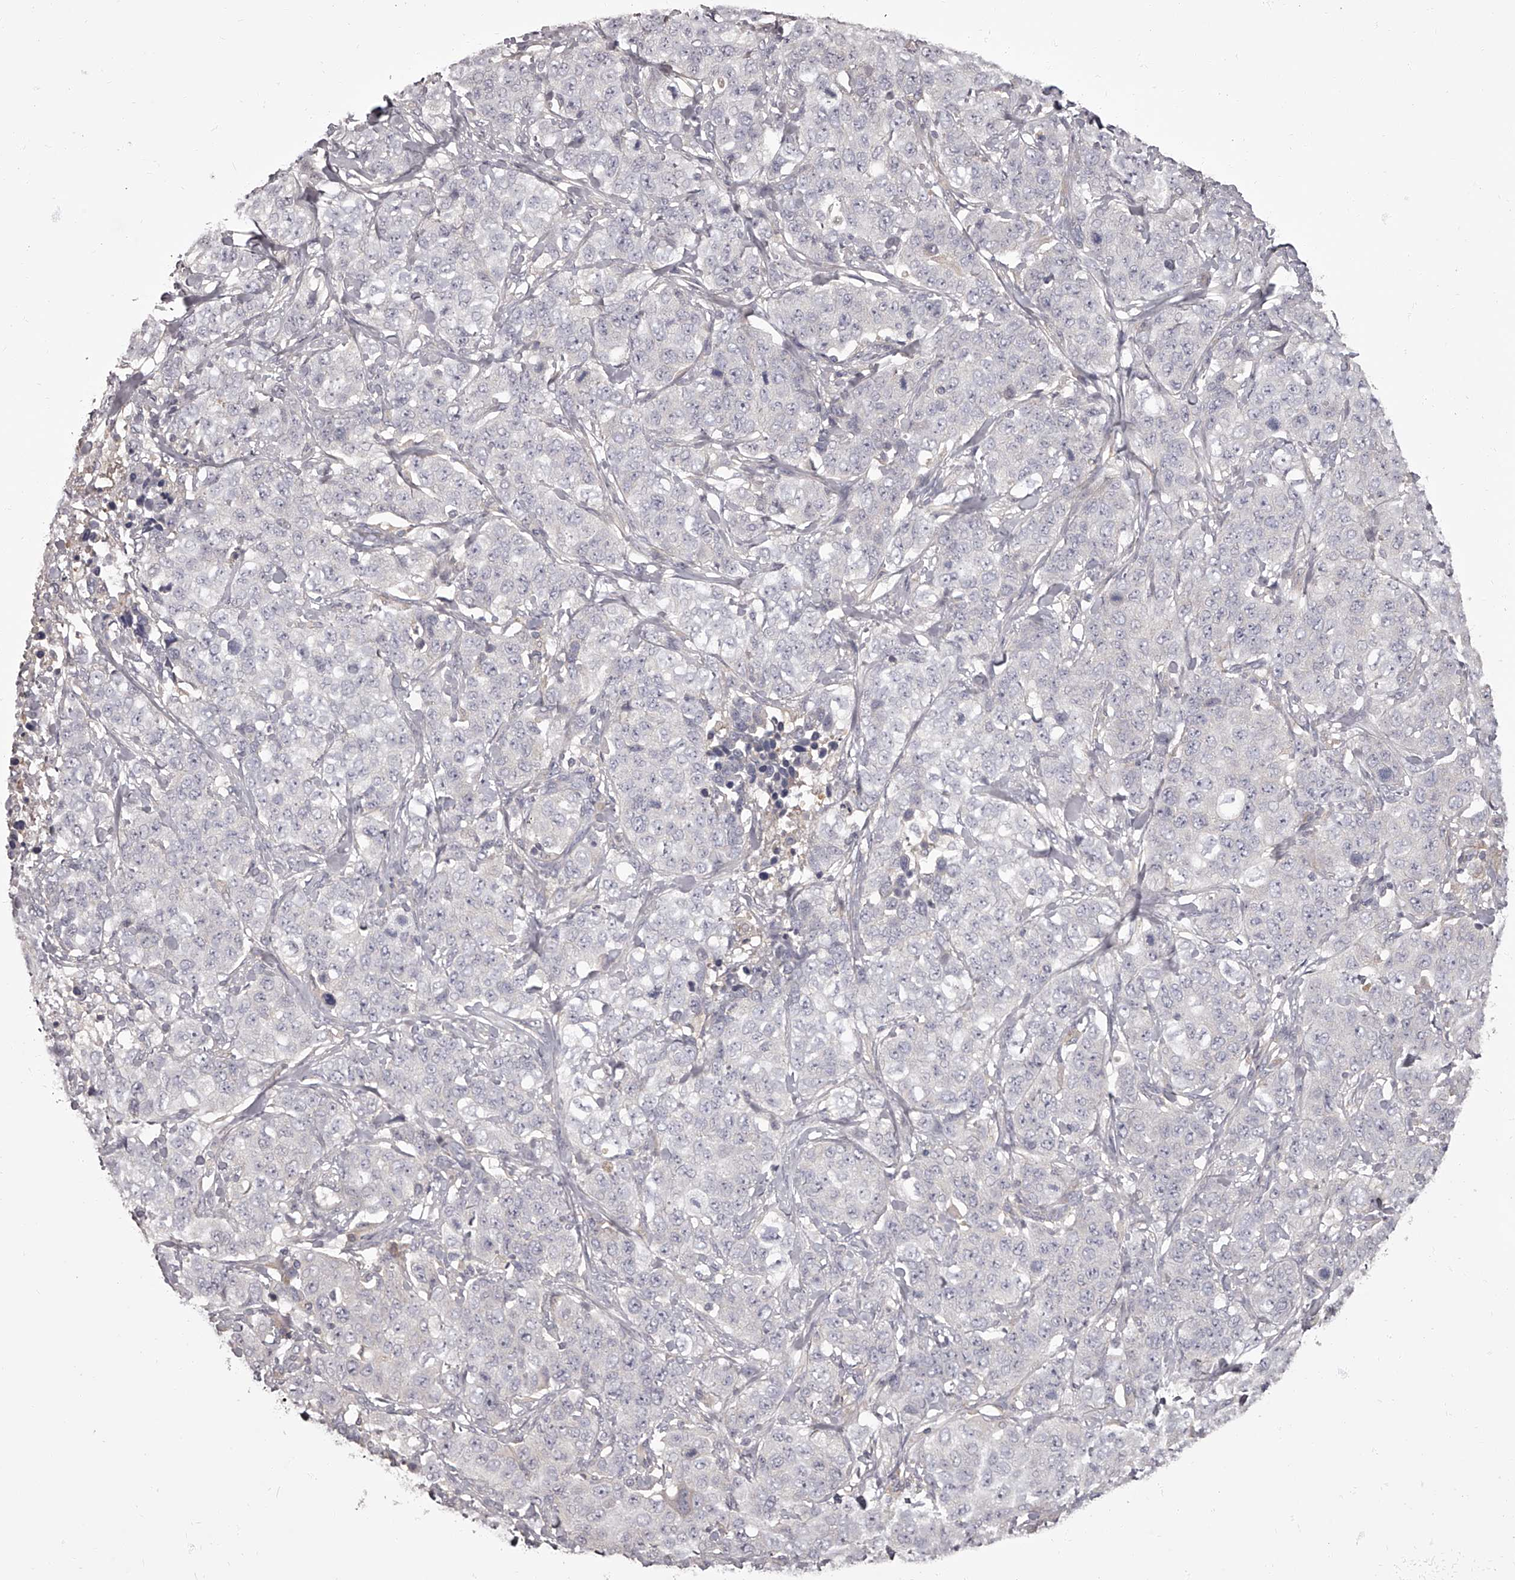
{"staining": {"intensity": "negative", "quantity": "none", "location": "none"}, "tissue": "stomach cancer", "cell_type": "Tumor cells", "image_type": "cancer", "snomed": [{"axis": "morphology", "description": "Adenocarcinoma, NOS"}, {"axis": "topography", "description": "Stomach"}], "caption": "Protein analysis of stomach adenocarcinoma exhibits no significant positivity in tumor cells. The staining is performed using DAB (3,3'-diaminobenzidine) brown chromogen with nuclei counter-stained in using hematoxylin.", "gene": "APEH", "patient": {"sex": "male", "age": 48}}